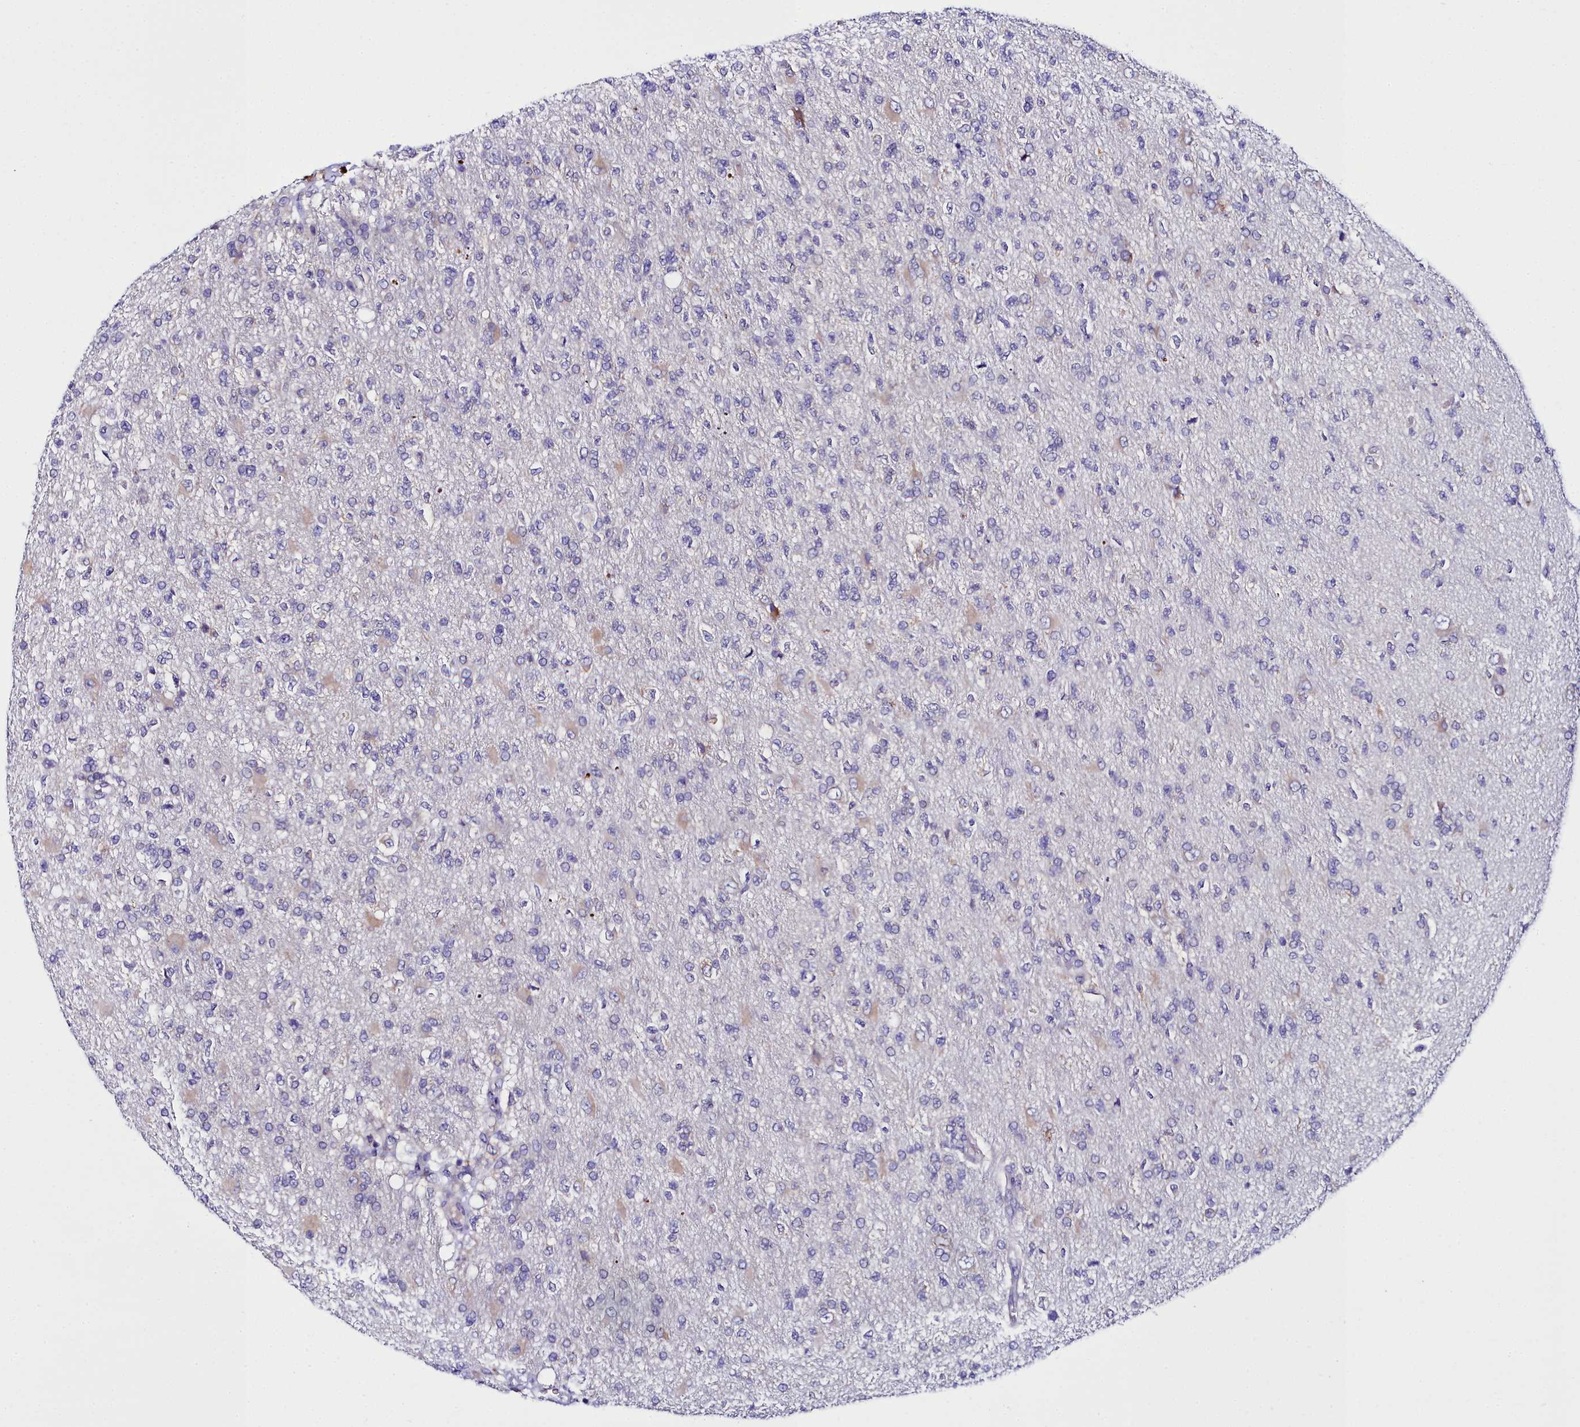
{"staining": {"intensity": "negative", "quantity": "none", "location": "none"}, "tissue": "glioma", "cell_type": "Tumor cells", "image_type": "cancer", "snomed": [{"axis": "morphology", "description": "Glioma, malignant, High grade"}, {"axis": "topography", "description": "Brain"}], "caption": "An immunohistochemistry (IHC) histopathology image of malignant high-grade glioma is shown. There is no staining in tumor cells of malignant high-grade glioma.", "gene": "ELAPOR2", "patient": {"sex": "male", "age": 56}}